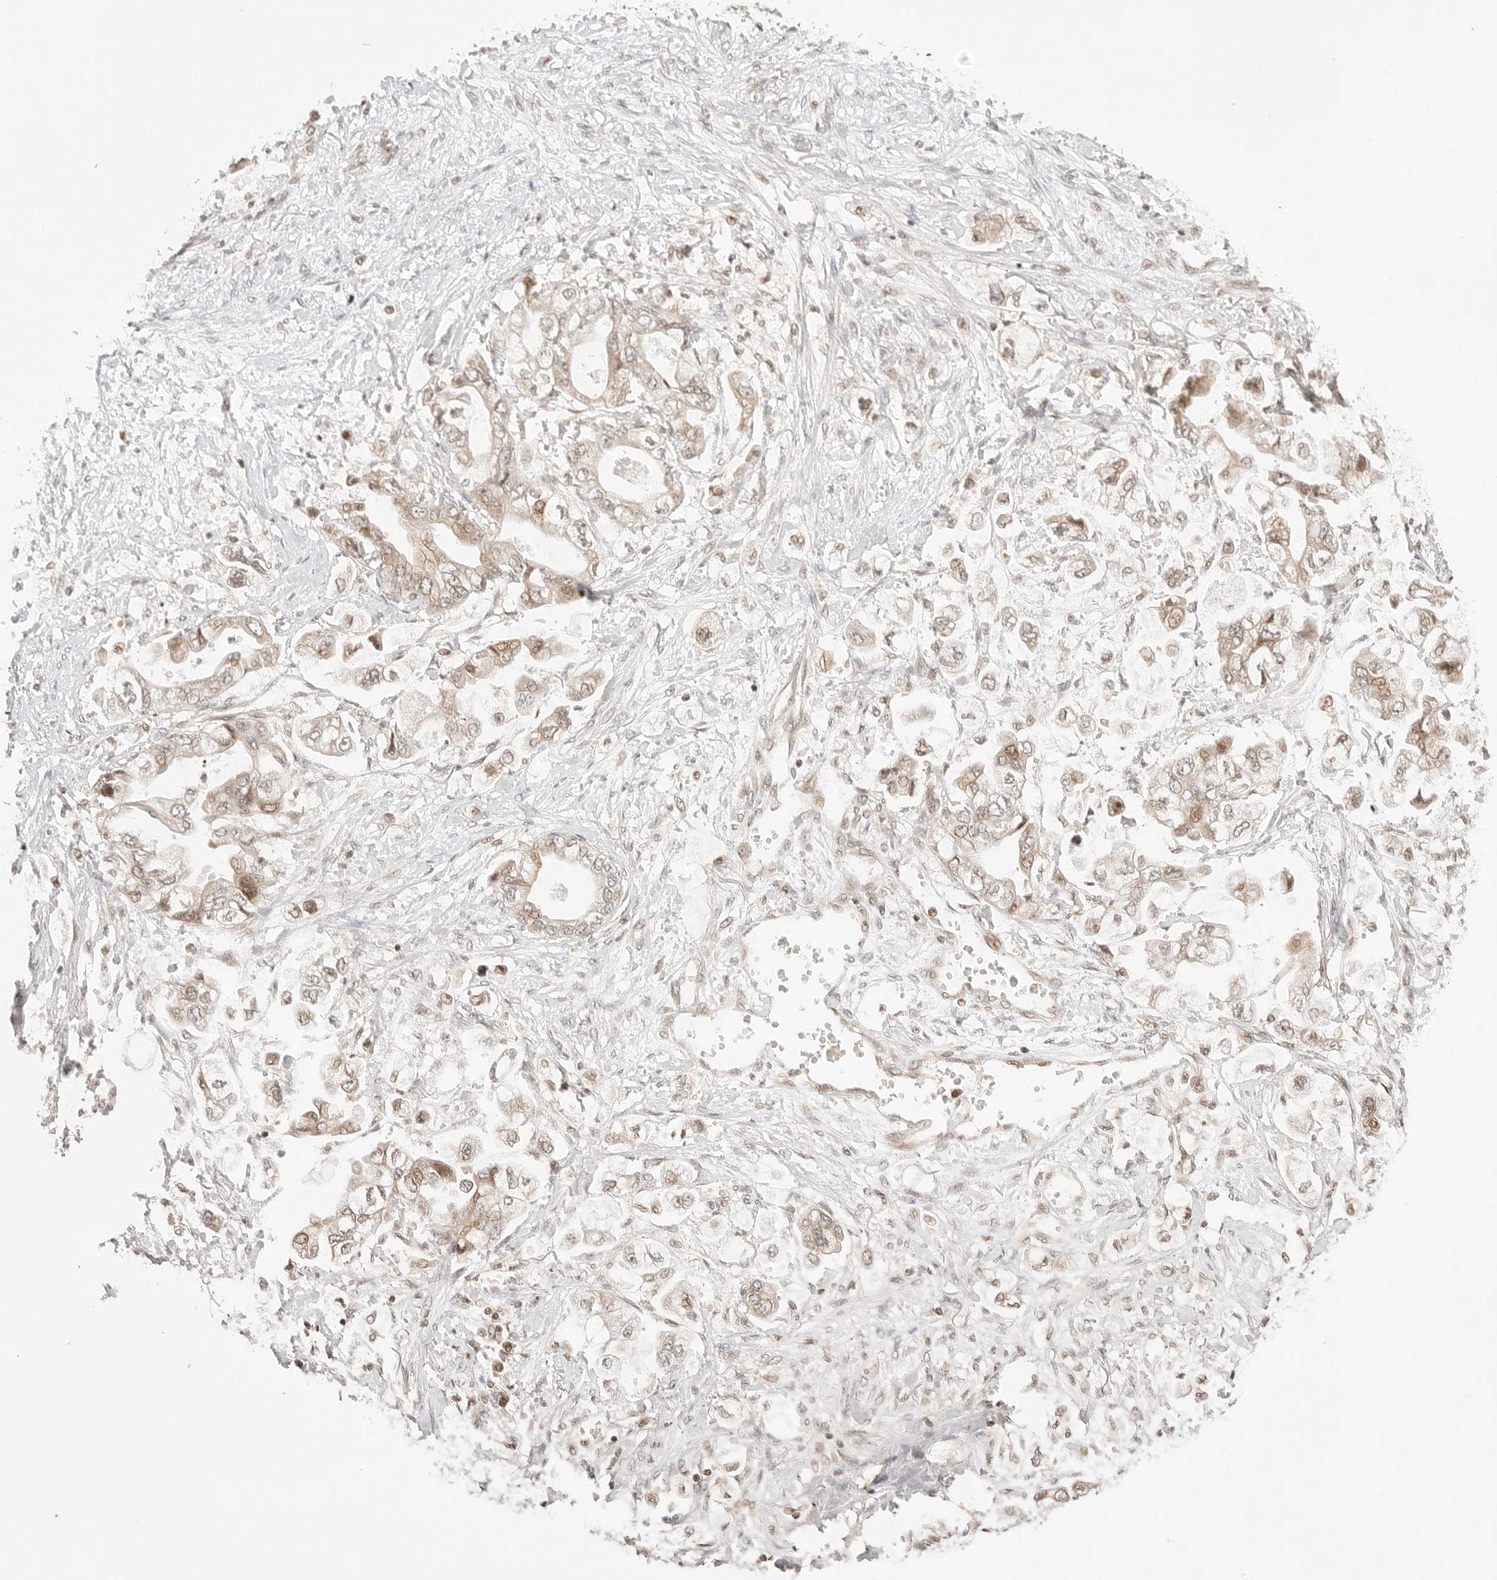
{"staining": {"intensity": "weak", "quantity": ">75%", "location": "cytoplasmic/membranous,nuclear"}, "tissue": "stomach cancer", "cell_type": "Tumor cells", "image_type": "cancer", "snomed": [{"axis": "morphology", "description": "Adenocarcinoma, NOS"}, {"axis": "topography", "description": "Stomach"}], "caption": "Tumor cells reveal low levels of weak cytoplasmic/membranous and nuclear expression in approximately >75% of cells in human stomach cancer (adenocarcinoma).", "gene": "RPS6KL1", "patient": {"sex": "male", "age": 62}}